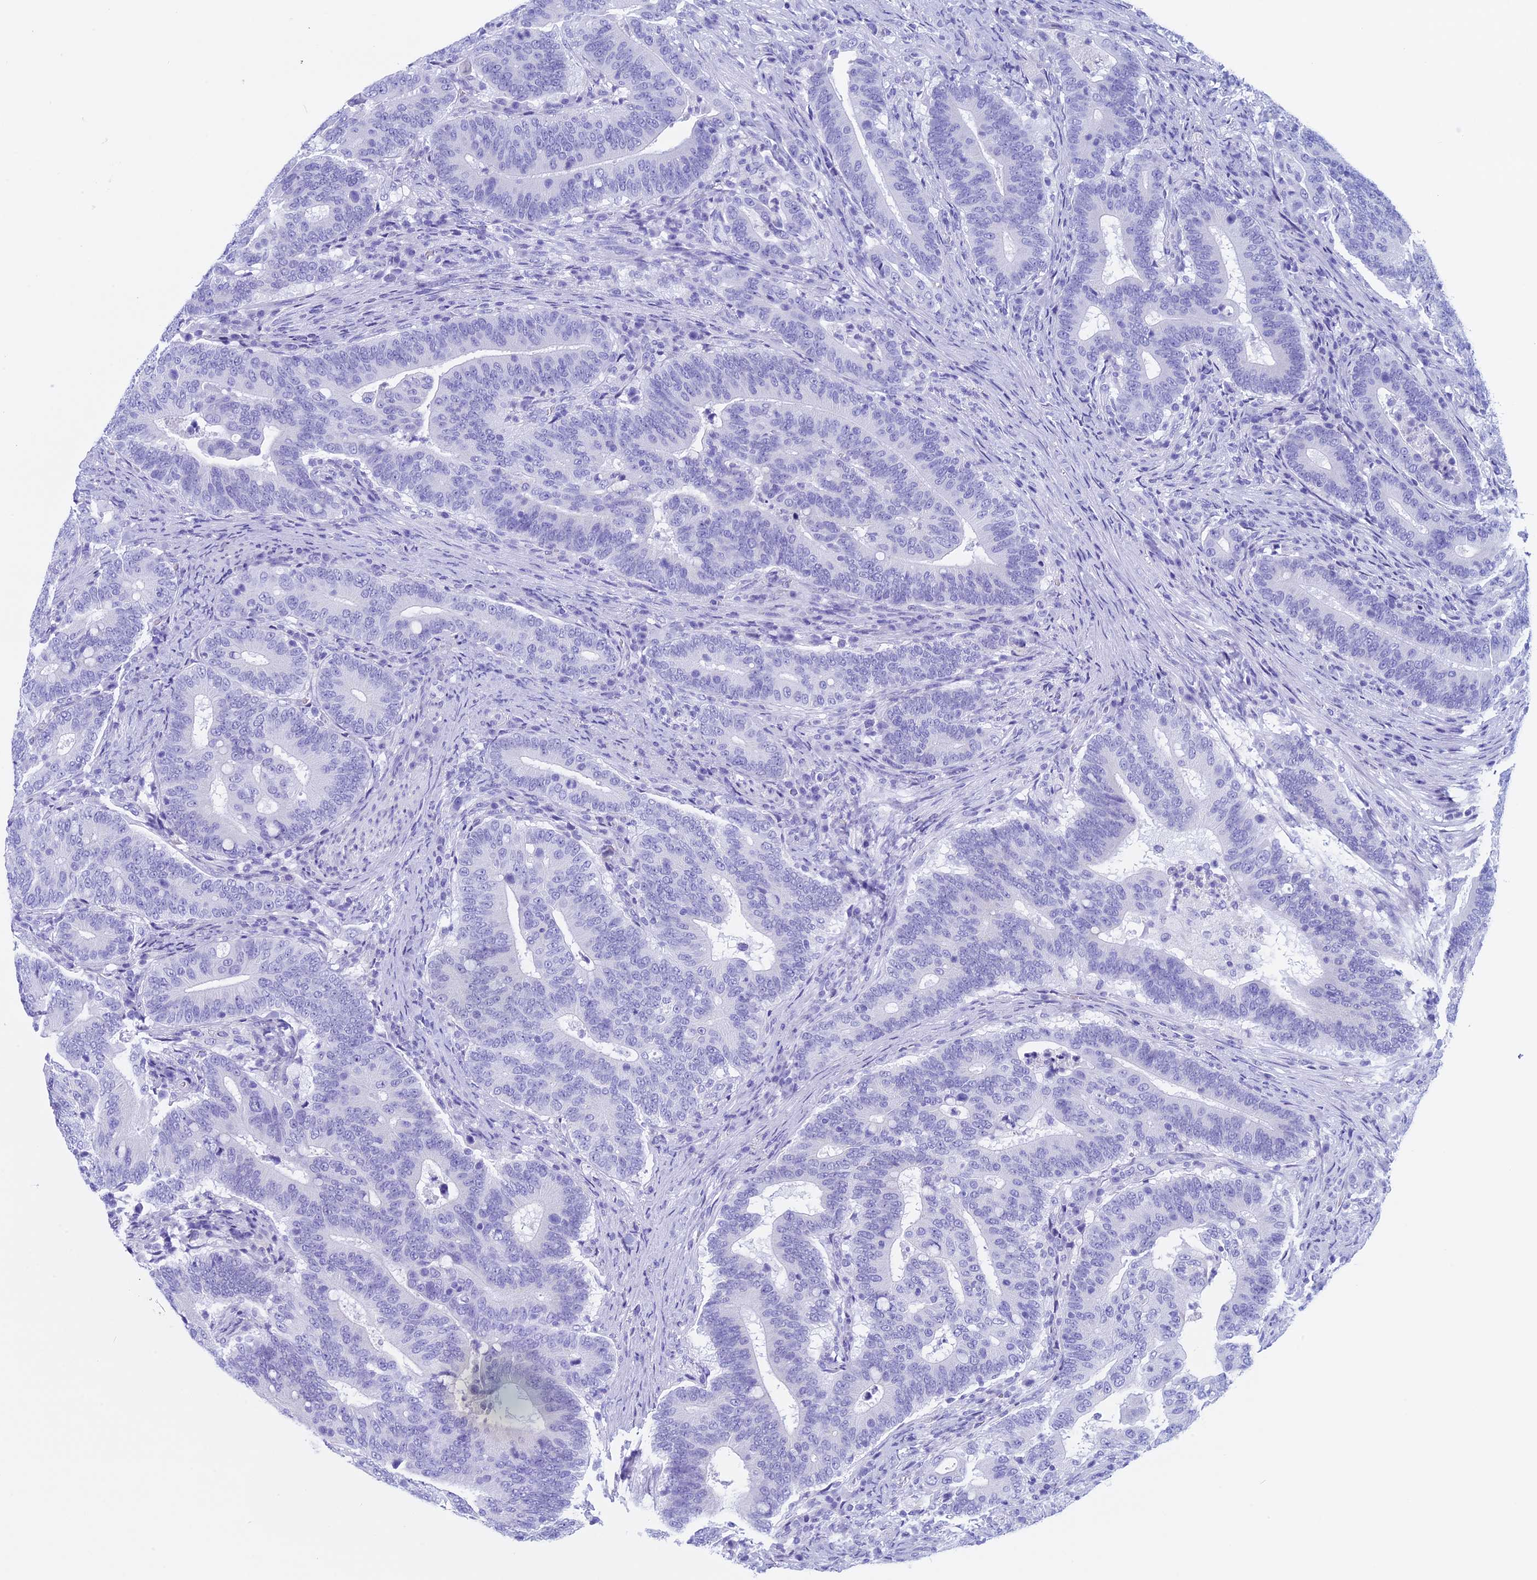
{"staining": {"intensity": "negative", "quantity": "none", "location": "none"}, "tissue": "colorectal cancer", "cell_type": "Tumor cells", "image_type": "cancer", "snomed": [{"axis": "morphology", "description": "Adenocarcinoma, NOS"}, {"axis": "topography", "description": "Colon"}], "caption": "Immunohistochemistry photomicrograph of colorectal cancer stained for a protein (brown), which demonstrates no expression in tumor cells.", "gene": "FAM169A", "patient": {"sex": "female", "age": 66}}